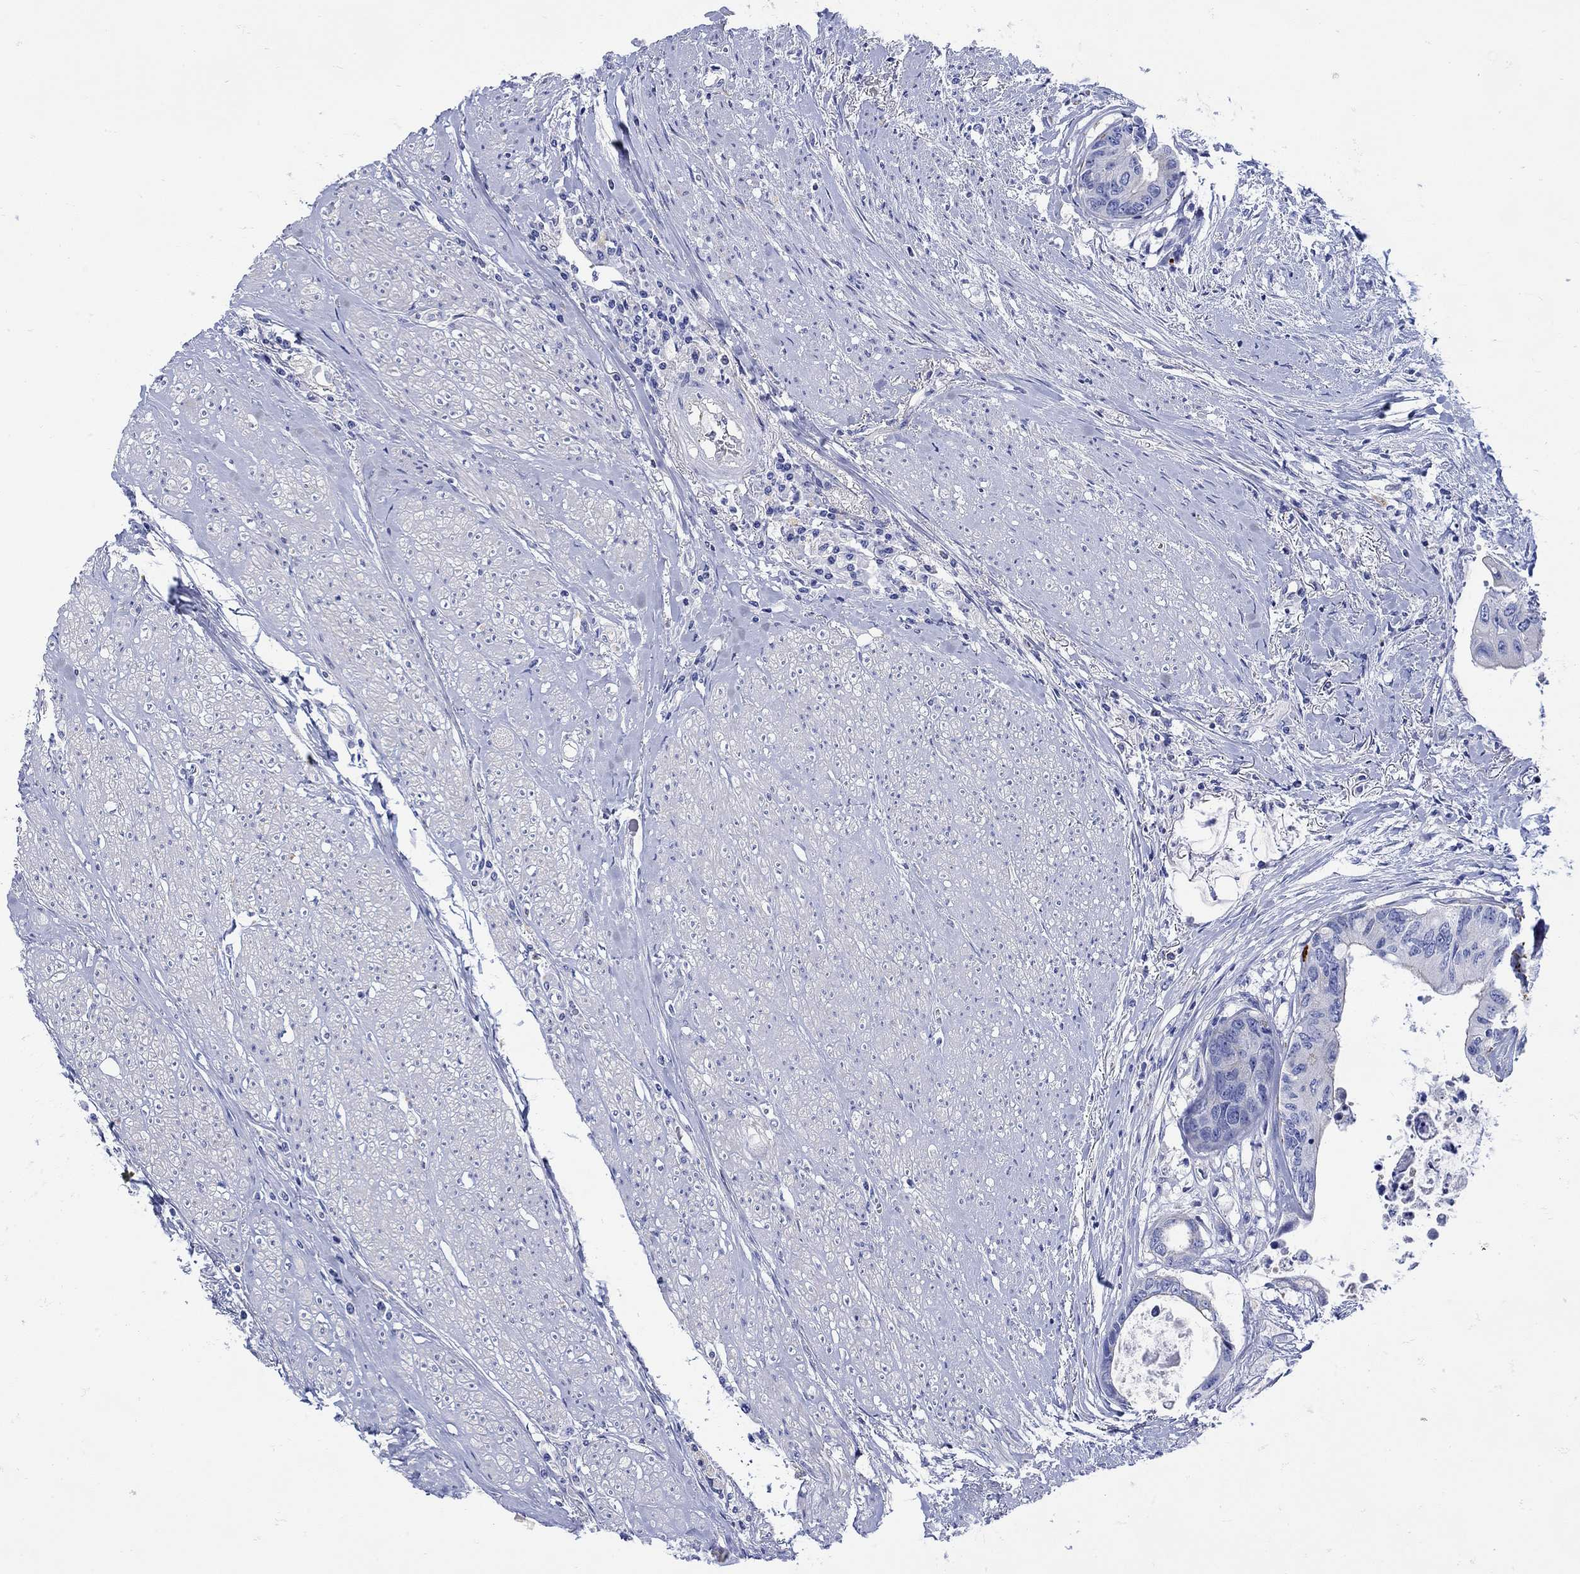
{"staining": {"intensity": "negative", "quantity": "none", "location": "none"}, "tissue": "colorectal cancer", "cell_type": "Tumor cells", "image_type": "cancer", "snomed": [{"axis": "morphology", "description": "Adenocarcinoma, NOS"}, {"axis": "topography", "description": "Rectum"}], "caption": "Human colorectal cancer stained for a protein using IHC demonstrates no positivity in tumor cells.", "gene": "ANKMY1", "patient": {"sex": "male", "age": 59}}